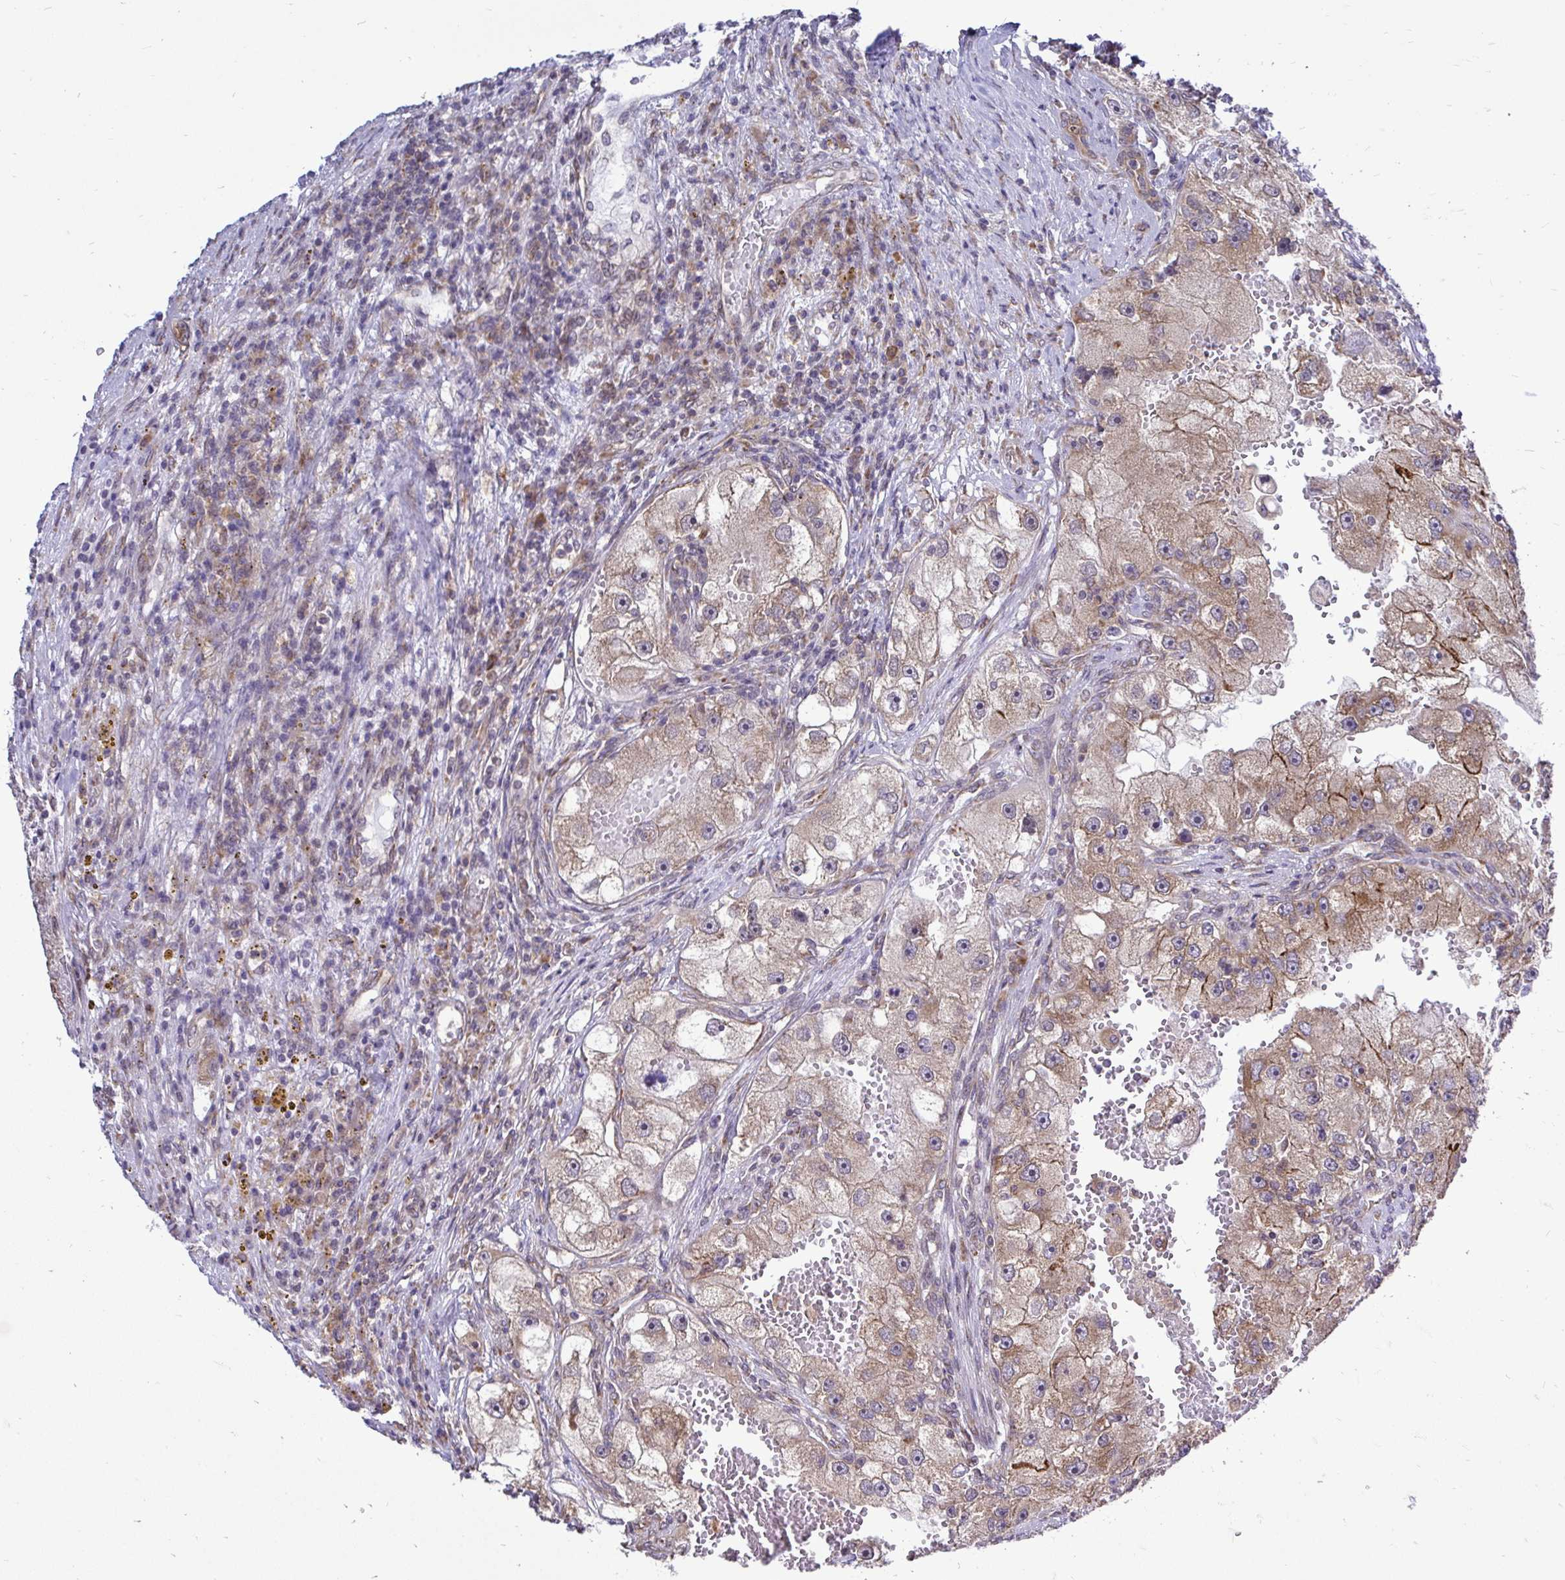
{"staining": {"intensity": "weak", "quantity": ">75%", "location": "cytoplasmic/membranous"}, "tissue": "renal cancer", "cell_type": "Tumor cells", "image_type": "cancer", "snomed": [{"axis": "morphology", "description": "Adenocarcinoma, NOS"}, {"axis": "topography", "description": "Kidney"}], "caption": "Renal cancer (adenocarcinoma) stained with a brown dye shows weak cytoplasmic/membranous positive expression in about >75% of tumor cells.", "gene": "FMR1", "patient": {"sex": "male", "age": 63}}